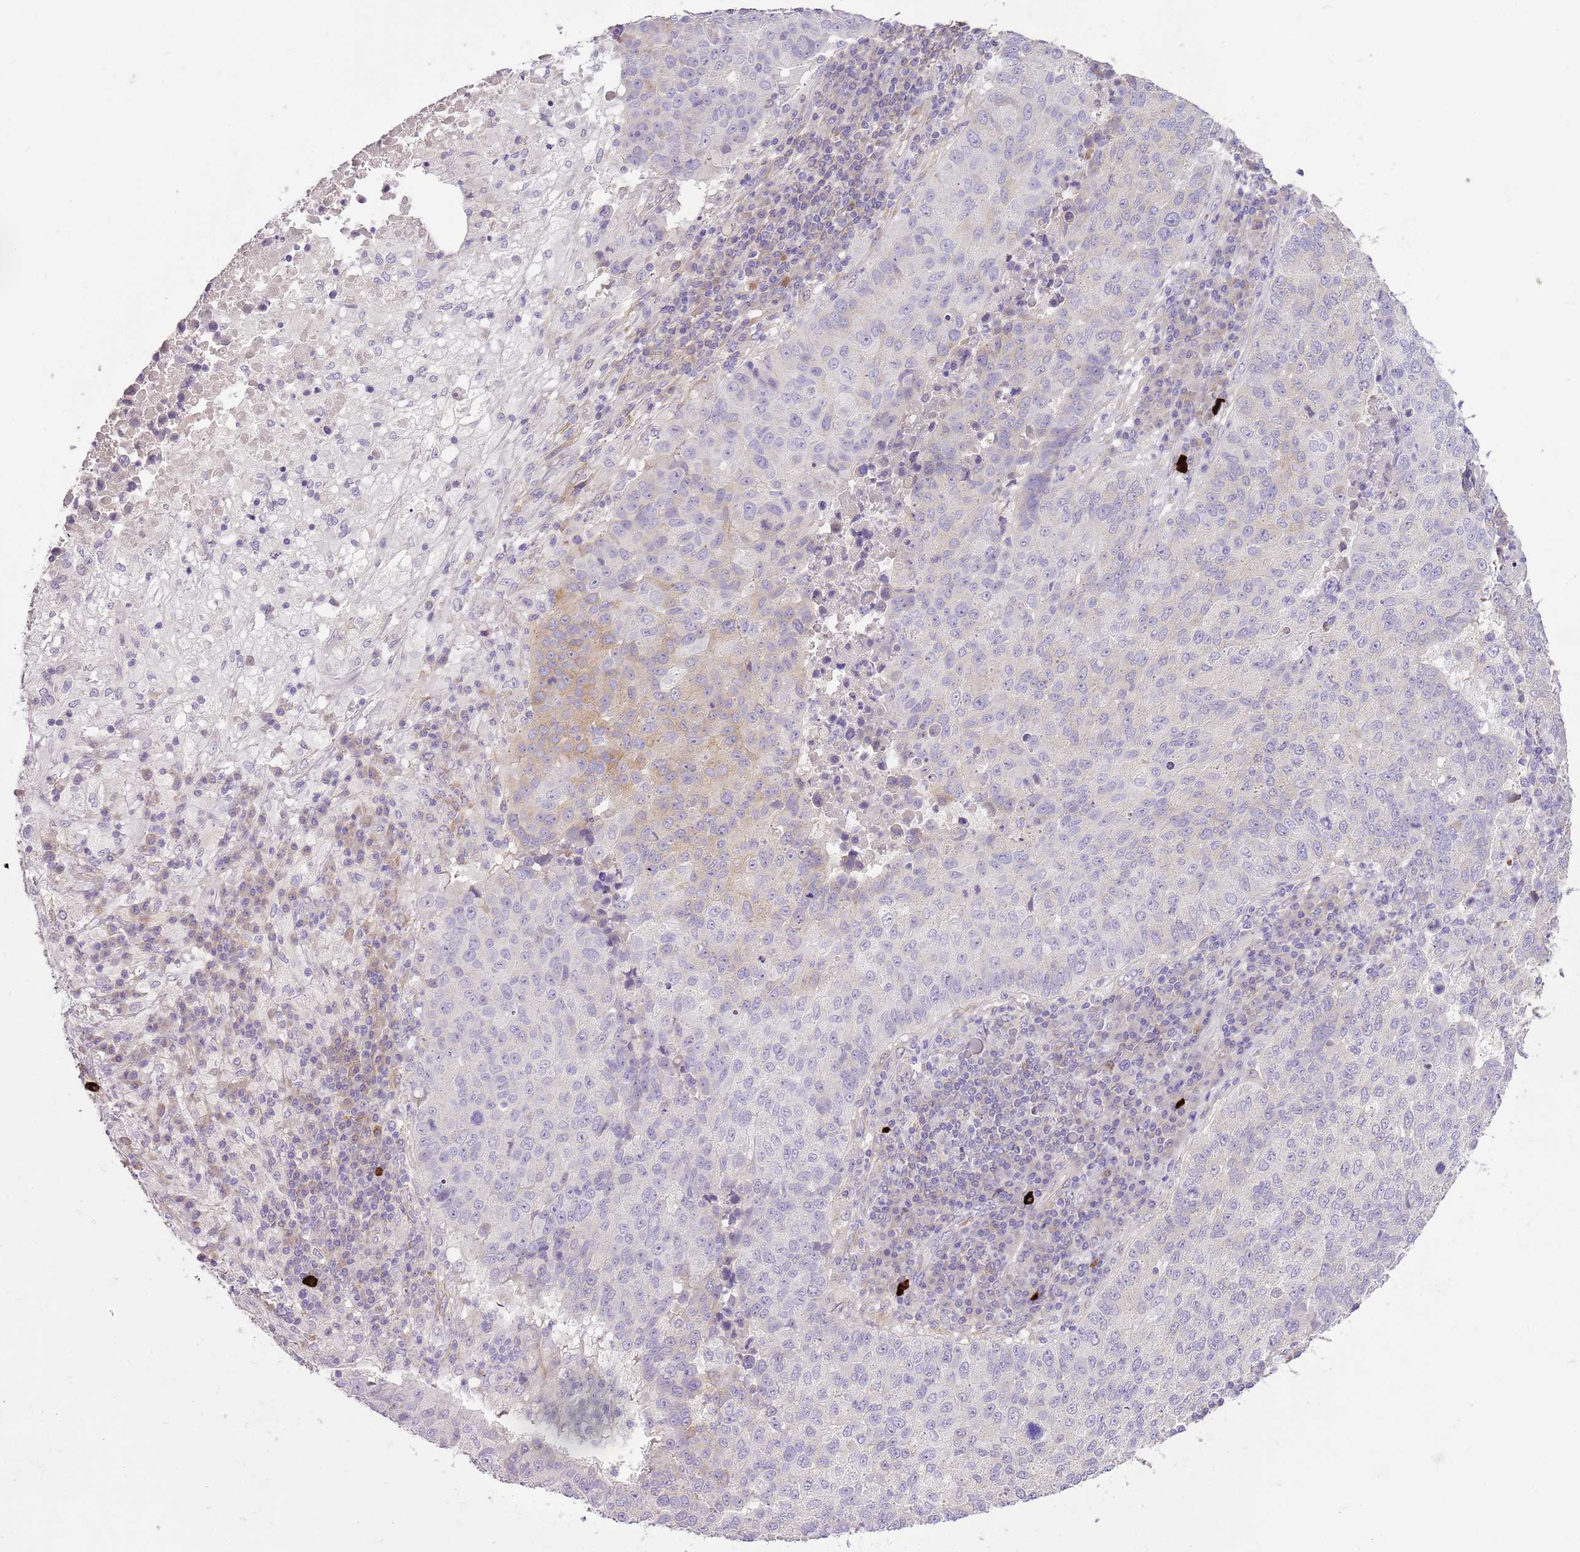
{"staining": {"intensity": "weak", "quantity": "<25%", "location": "cytoplasmic/membranous"}, "tissue": "lung cancer", "cell_type": "Tumor cells", "image_type": "cancer", "snomed": [{"axis": "morphology", "description": "Squamous cell carcinoma, NOS"}, {"axis": "topography", "description": "Lung"}], "caption": "An image of lung cancer (squamous cell carcinoma) stained for a protein reveals no brown staining in tumor cells. (Stains: DAB (3,3'-diaminobenzidine) immunohistochemistry (IHC) with hematoxylin counter stain, Microscopy: brightfield microscopy at high magnification).", "gene": "RFK", "patient": {"sex": "male", "age": 73}}